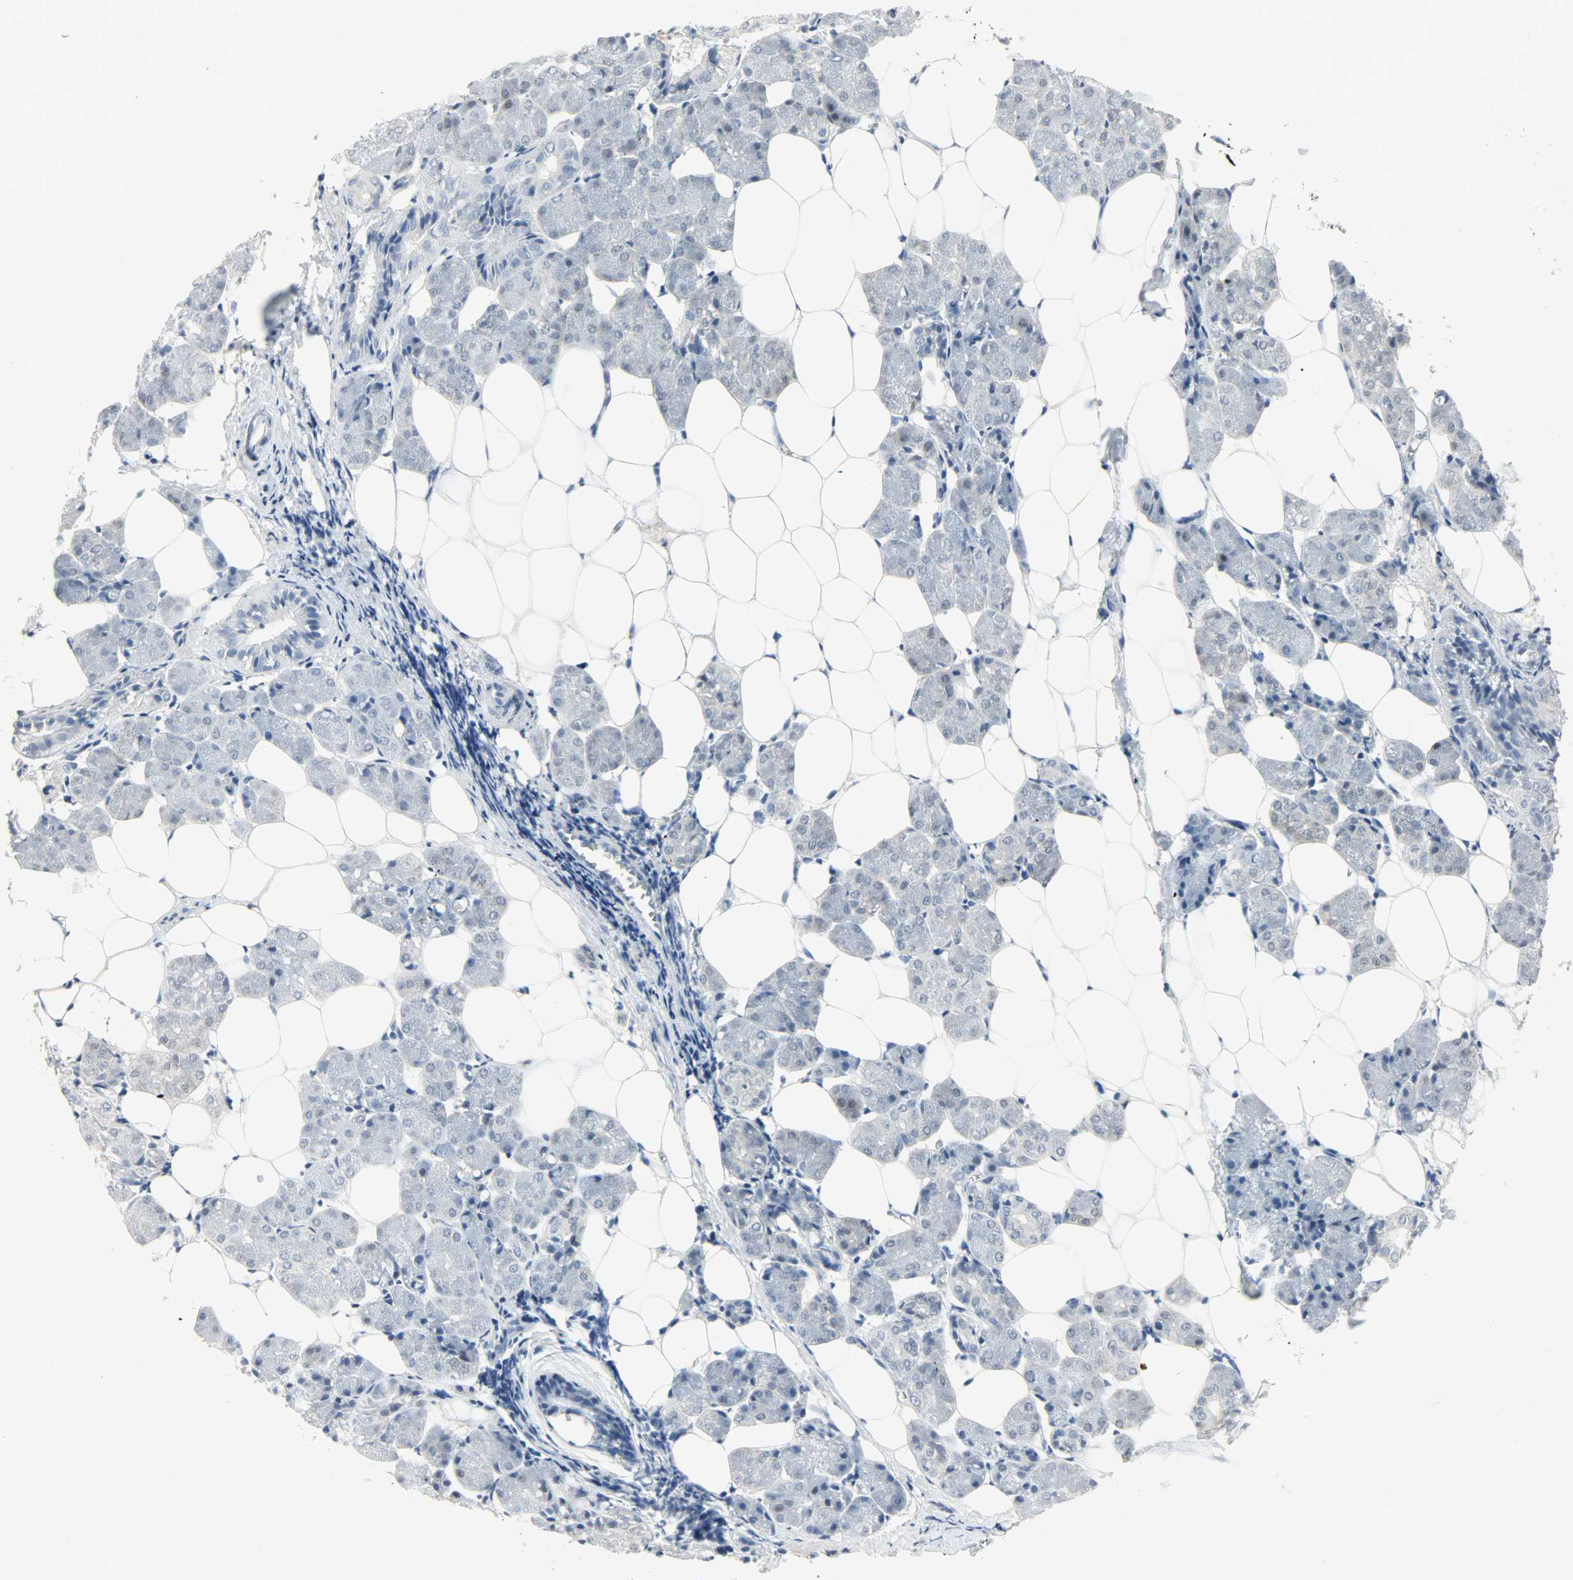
{"staining": {"intensity": "strong", "quantity": "<25%", "location": "cytoplasmic/membranous,nuclear"}, "tissue": "salivary gland", "cell_type": "Glandular cells", "image_type": "normal", "snomed": [{"axis": "morphology", "description": "Normal tissue, NOS"}, {"axis": "morphology", "description": "Adenoma, NOS"}, {"axis": "topography", "description": "Salivary gland"}], "caption": "Immunohistochemical staining of unremarkable human salivary gland reveals strong cytoplasmic/membranous,nuclear protein positivity in approximately <25% of glandular cells.", "gene": "CAMK4", "patient": {"sex": "female", "age": 32}}